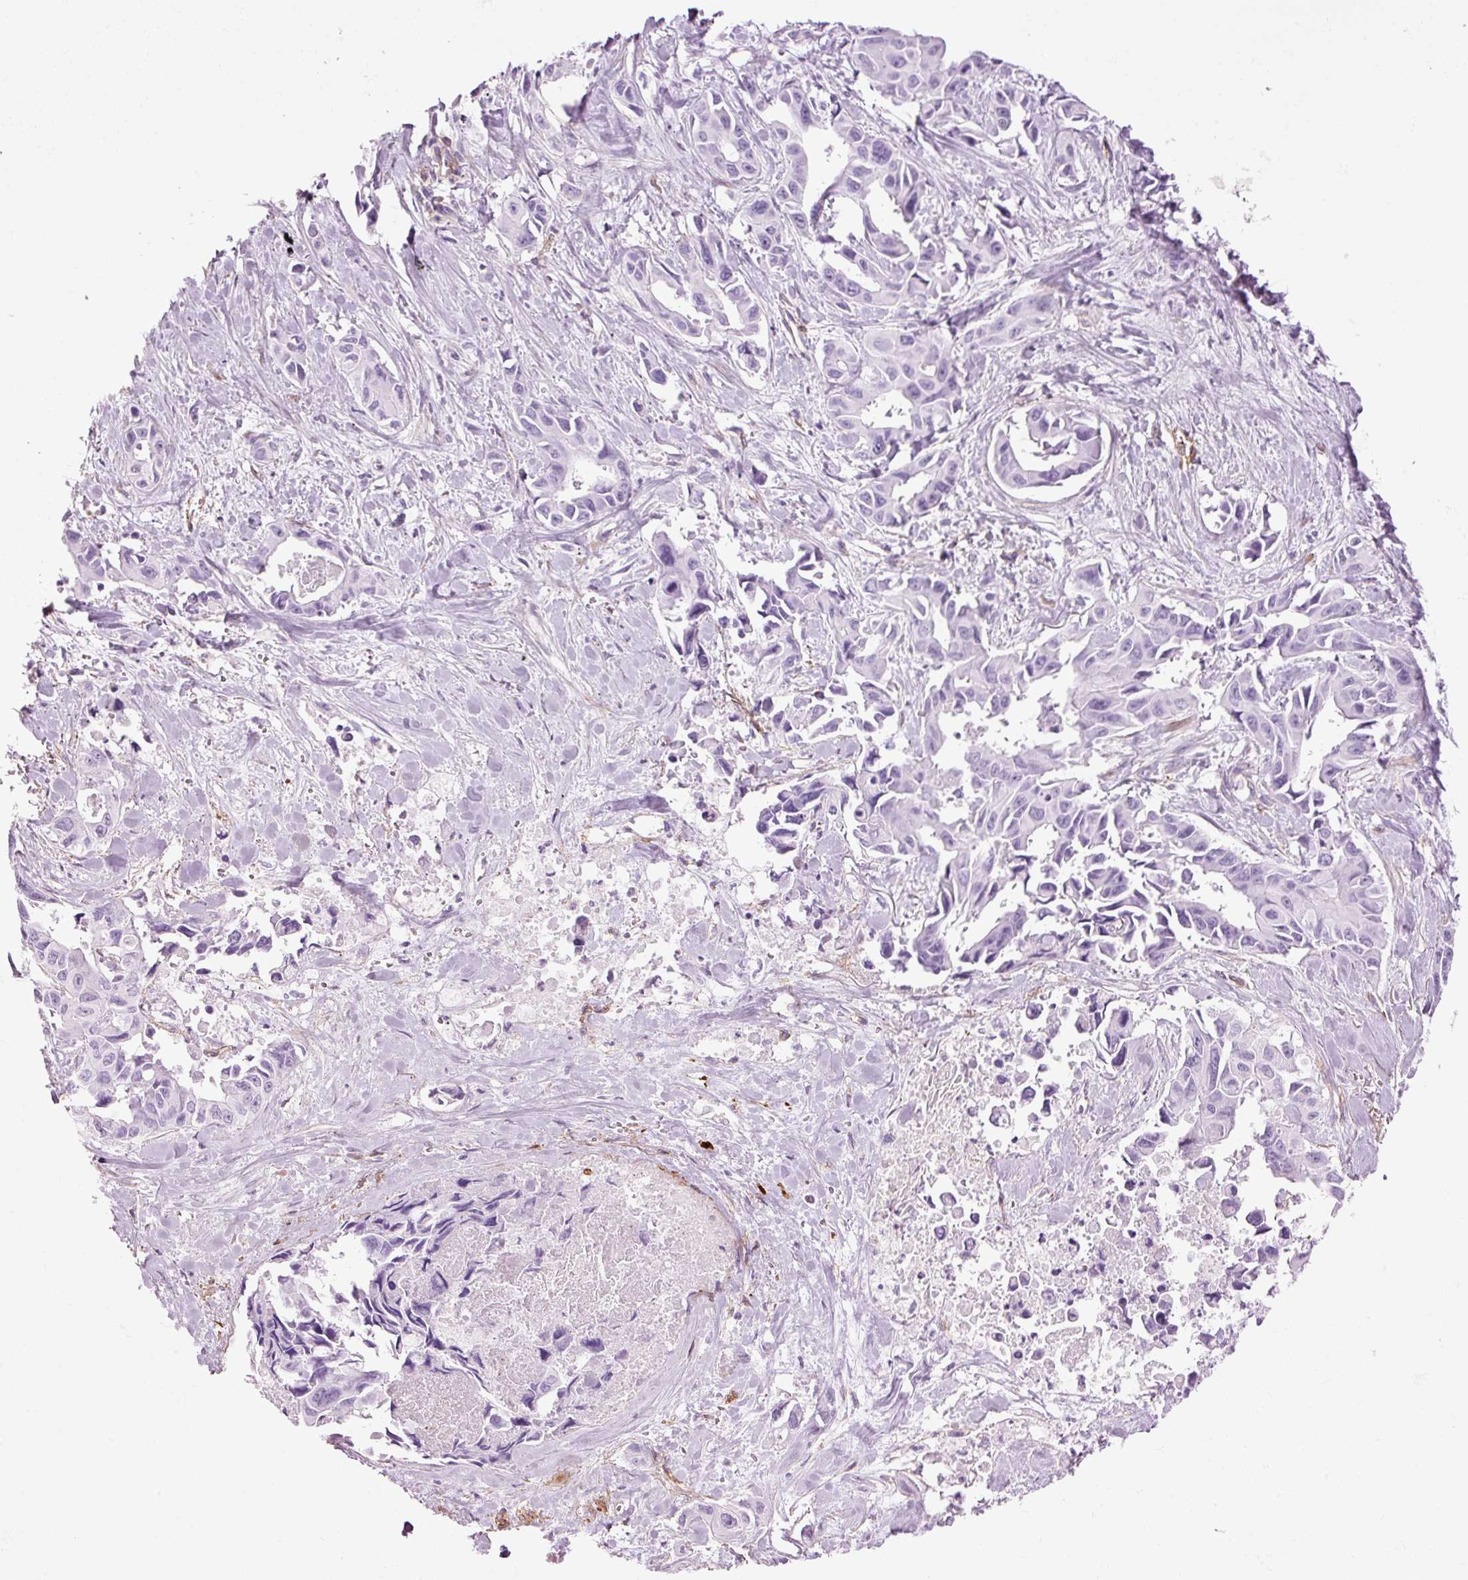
{"staining": {"intensity": "negative", "quantity": "none", "location": "none"}, "tissue": "lung cancer", "cell_type": "Tumor cells", "image_type": "cancer", "snomed": [{"axis": "morphology", "description": "Adenocarcinoma, NOS"}, {"axis": "topography", "description": "Lung"}], "caption": "This is a photomicrograph of immunohistochemistry (IHC) staining of lung adenocarcinoma, which shows no staining in tumor cells.", "gene": "CAV1", "patient": {"sex": "male", "age": 64}}